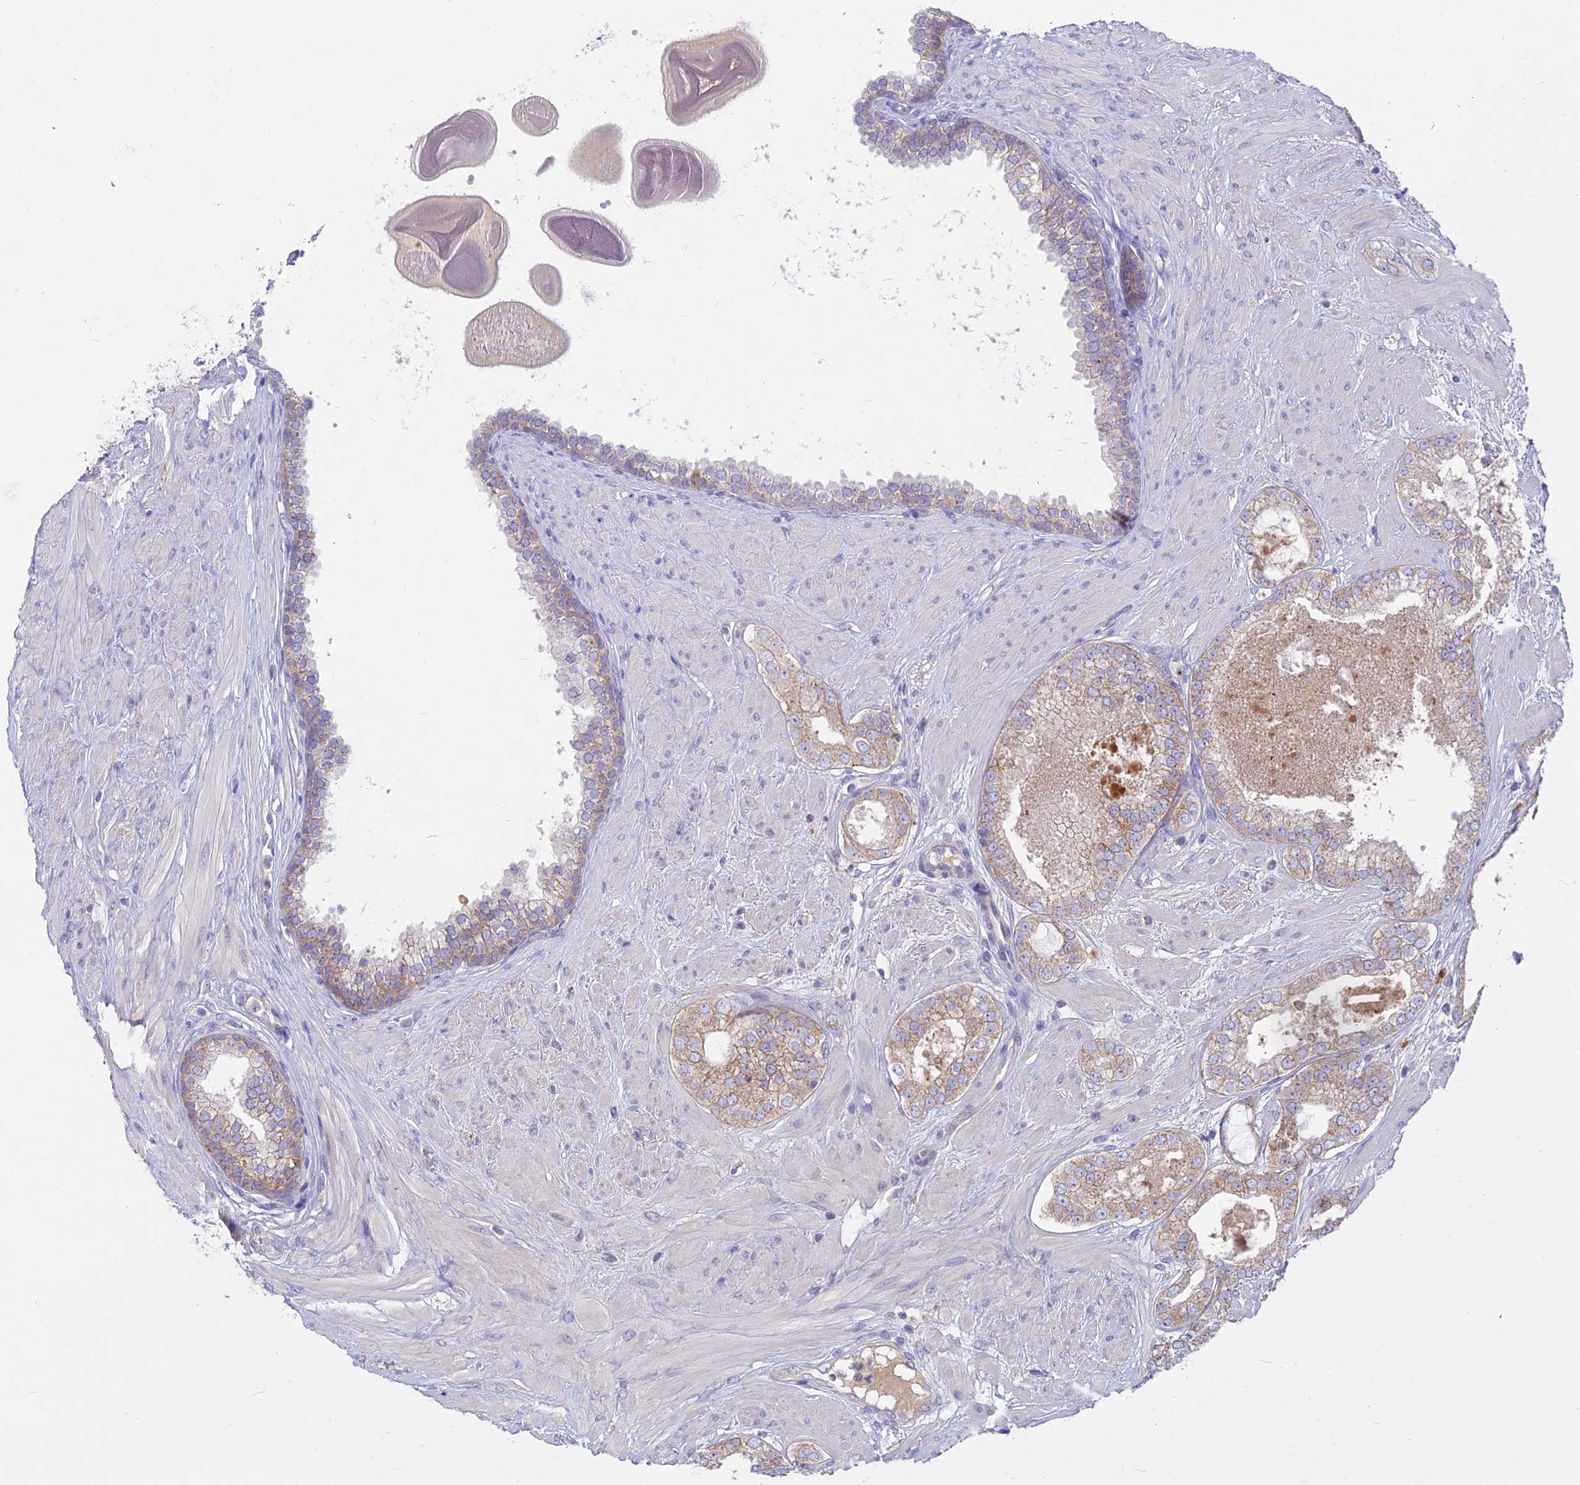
{"staining": {"intensity": "moderate", "quantity": ">75%", "location": "cytoplasmic/membranous"}, "tissue": "prostate cancer", "cell_type": "Tumor cells", "image_type": "cancer", "snomed": [{"axis": "morphology", "description": "Adenocarcinoma, High grade"}, {"axis": "topography", "description": "Prostate"}], "caption": "This is a photomicrograph of immunohistochemistry staining of high-grade adenocarcinoma (prostate), which shows moderate staining in the cytoplasmic/membranous of tumor cells.", "gene": "PZP", "patient": {"sex": "male", "age": 65}}